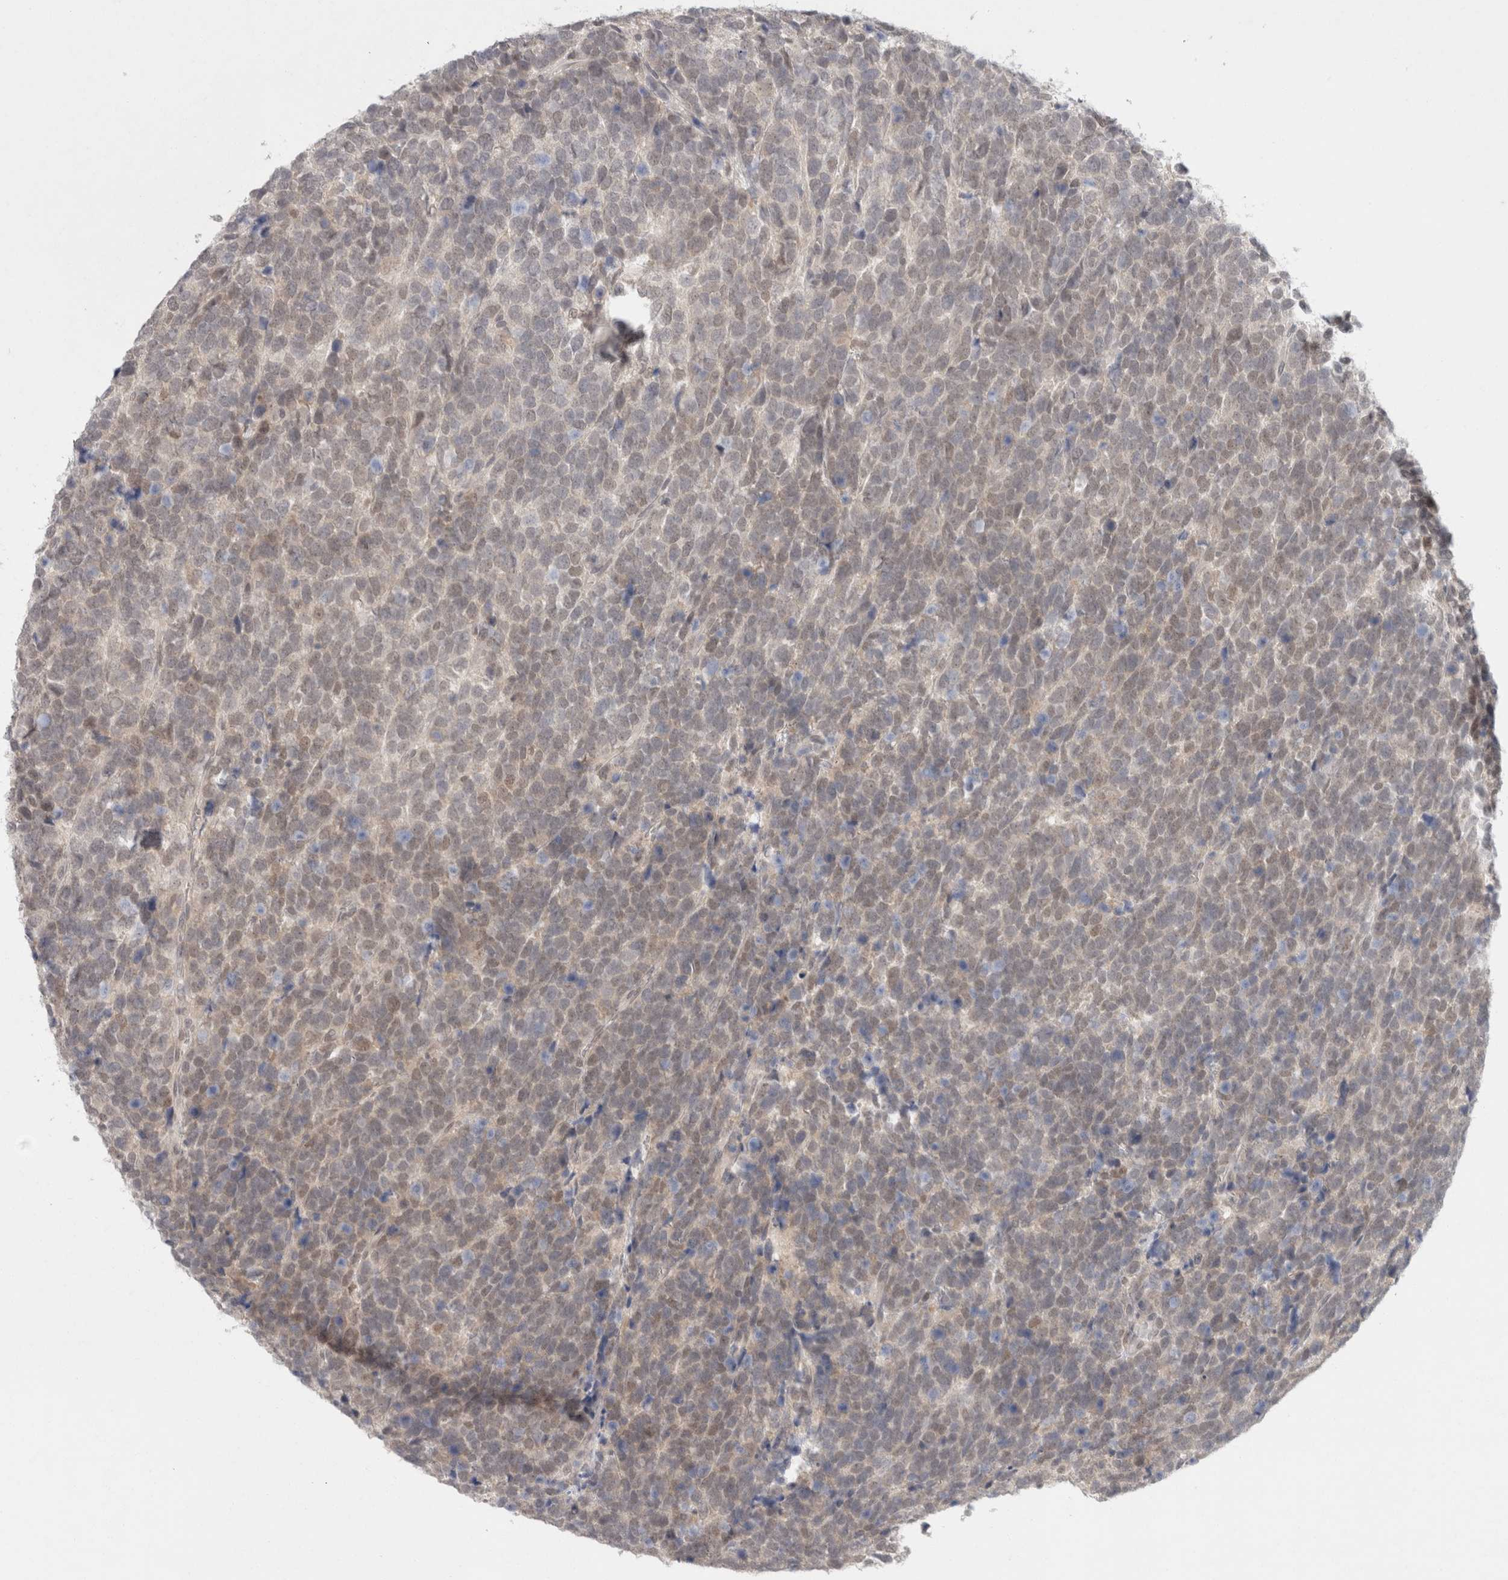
{"staining": {"intensity": "weak", "quantity": "<25%", "location": "cytoplasmic/membranous"}, "tissue": "urothelial cancer", "cell_type": "Tumor cells", "image_type": "cancer", "snomed": [{"axis": "morphology", "description": "Urothelial carcinoma, High grade"}, {"axis": "topography", "description": "Urinary bladder"}], "caption": "An immunohistochemistry photomicrograph of urothelial cancer is shown. There is no staining in tumor cells of urothelial cancer. (Stains: DAB IHC with hematoxylin counter stain, Microscopy: brightfield microscopy at high magnification).", "gene": "FBXO42", "patient": {"sex": "female", "age": 82}}